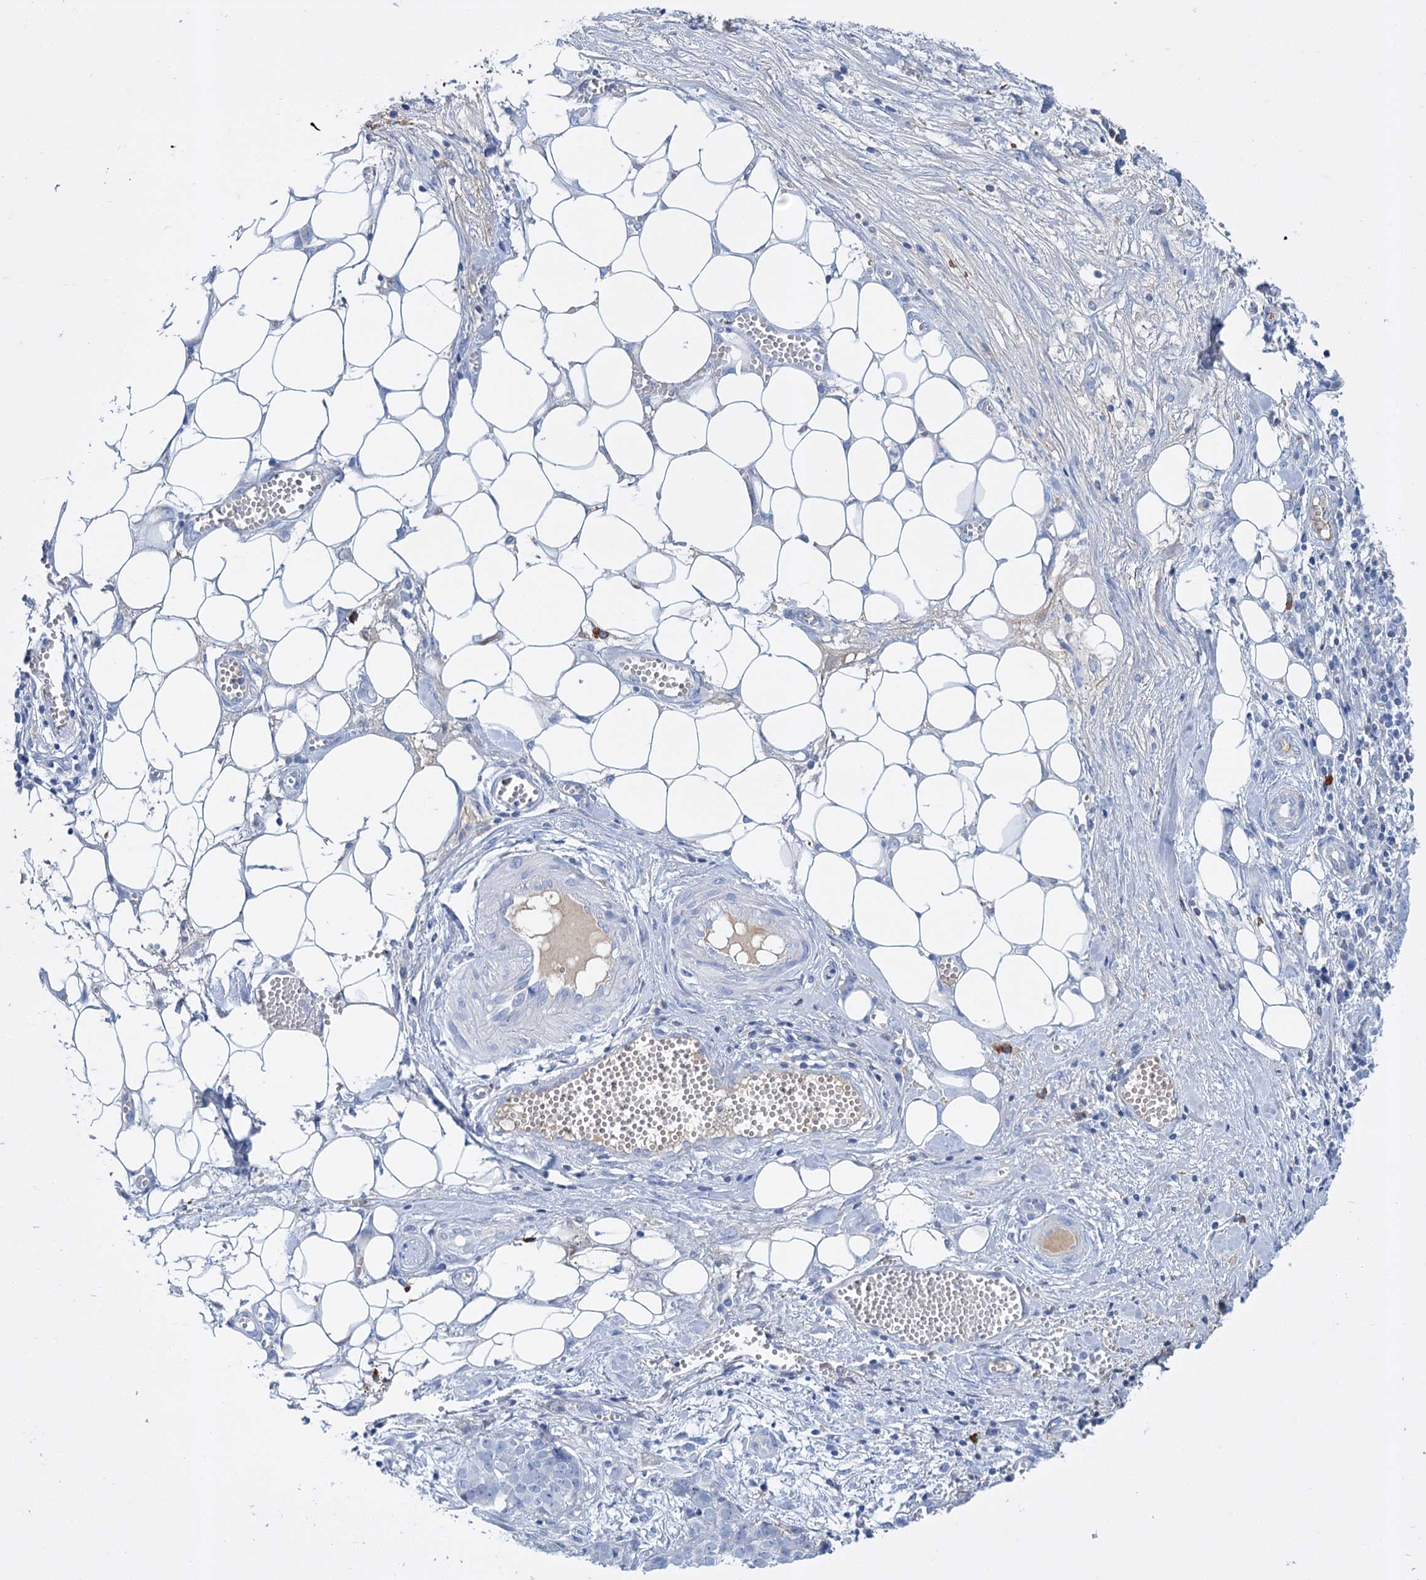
{"staining": {"intensity": "negative", "quantity": "none", "location": "none"}, "tissue": "ovarian cancer", "cell_type": "Tumor cells", "image_type": "cancer", "snomed": [{"axis": "morphology", "description": "Cystadenocarcinoma, serous, NOS"}, {"axis": "topography", "description": "Soft tissue"}, {"axis": "topography", "description": "Ovary"}], "caption": "The image shows no staining of tumor cells in ovarian cancer (serous cystadenocarcinoma).", "gene": "FBXW12", "patient": {"sex": "female", "age": 57}}